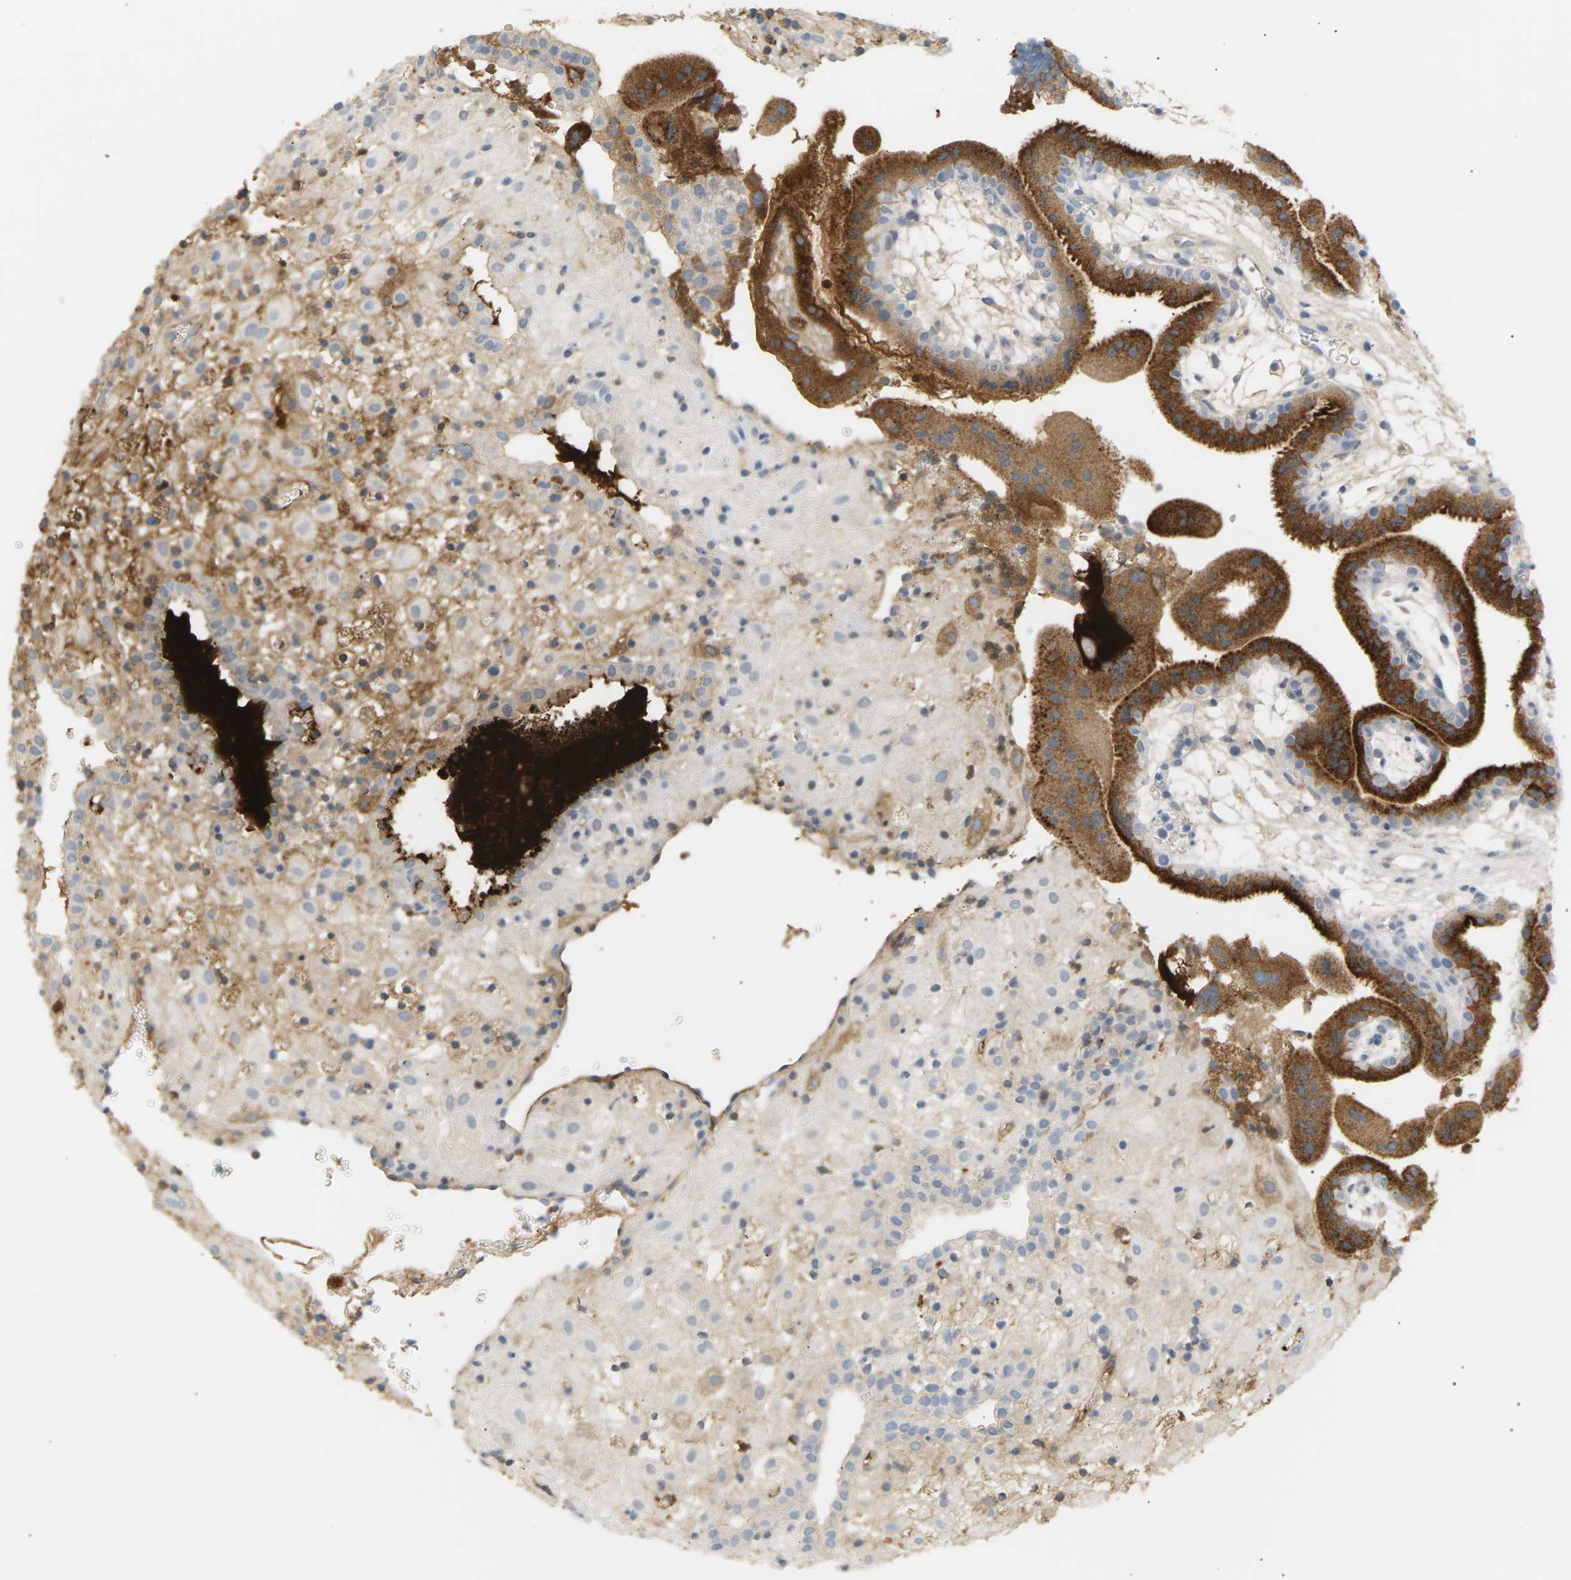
{"staining": {"intensity": "weak", "quantity": "<25%", "location": "cytoplasmic/membranous"}, "tissue": "placenta", "cell_type": "Decidual cells", "image_type": "normal", "snomed": [{"axis": "morphology", "description": "Normal tissue, NOS"}, {"axis": "topography", "description": "Placenta"}], "caption": "The immunohistochemistry image has no significant staining in decidual cells of placenta. Nuclei are stained in blue.", "gene": "IGLC3", "patient": {"sex": "female", "age": 18}}